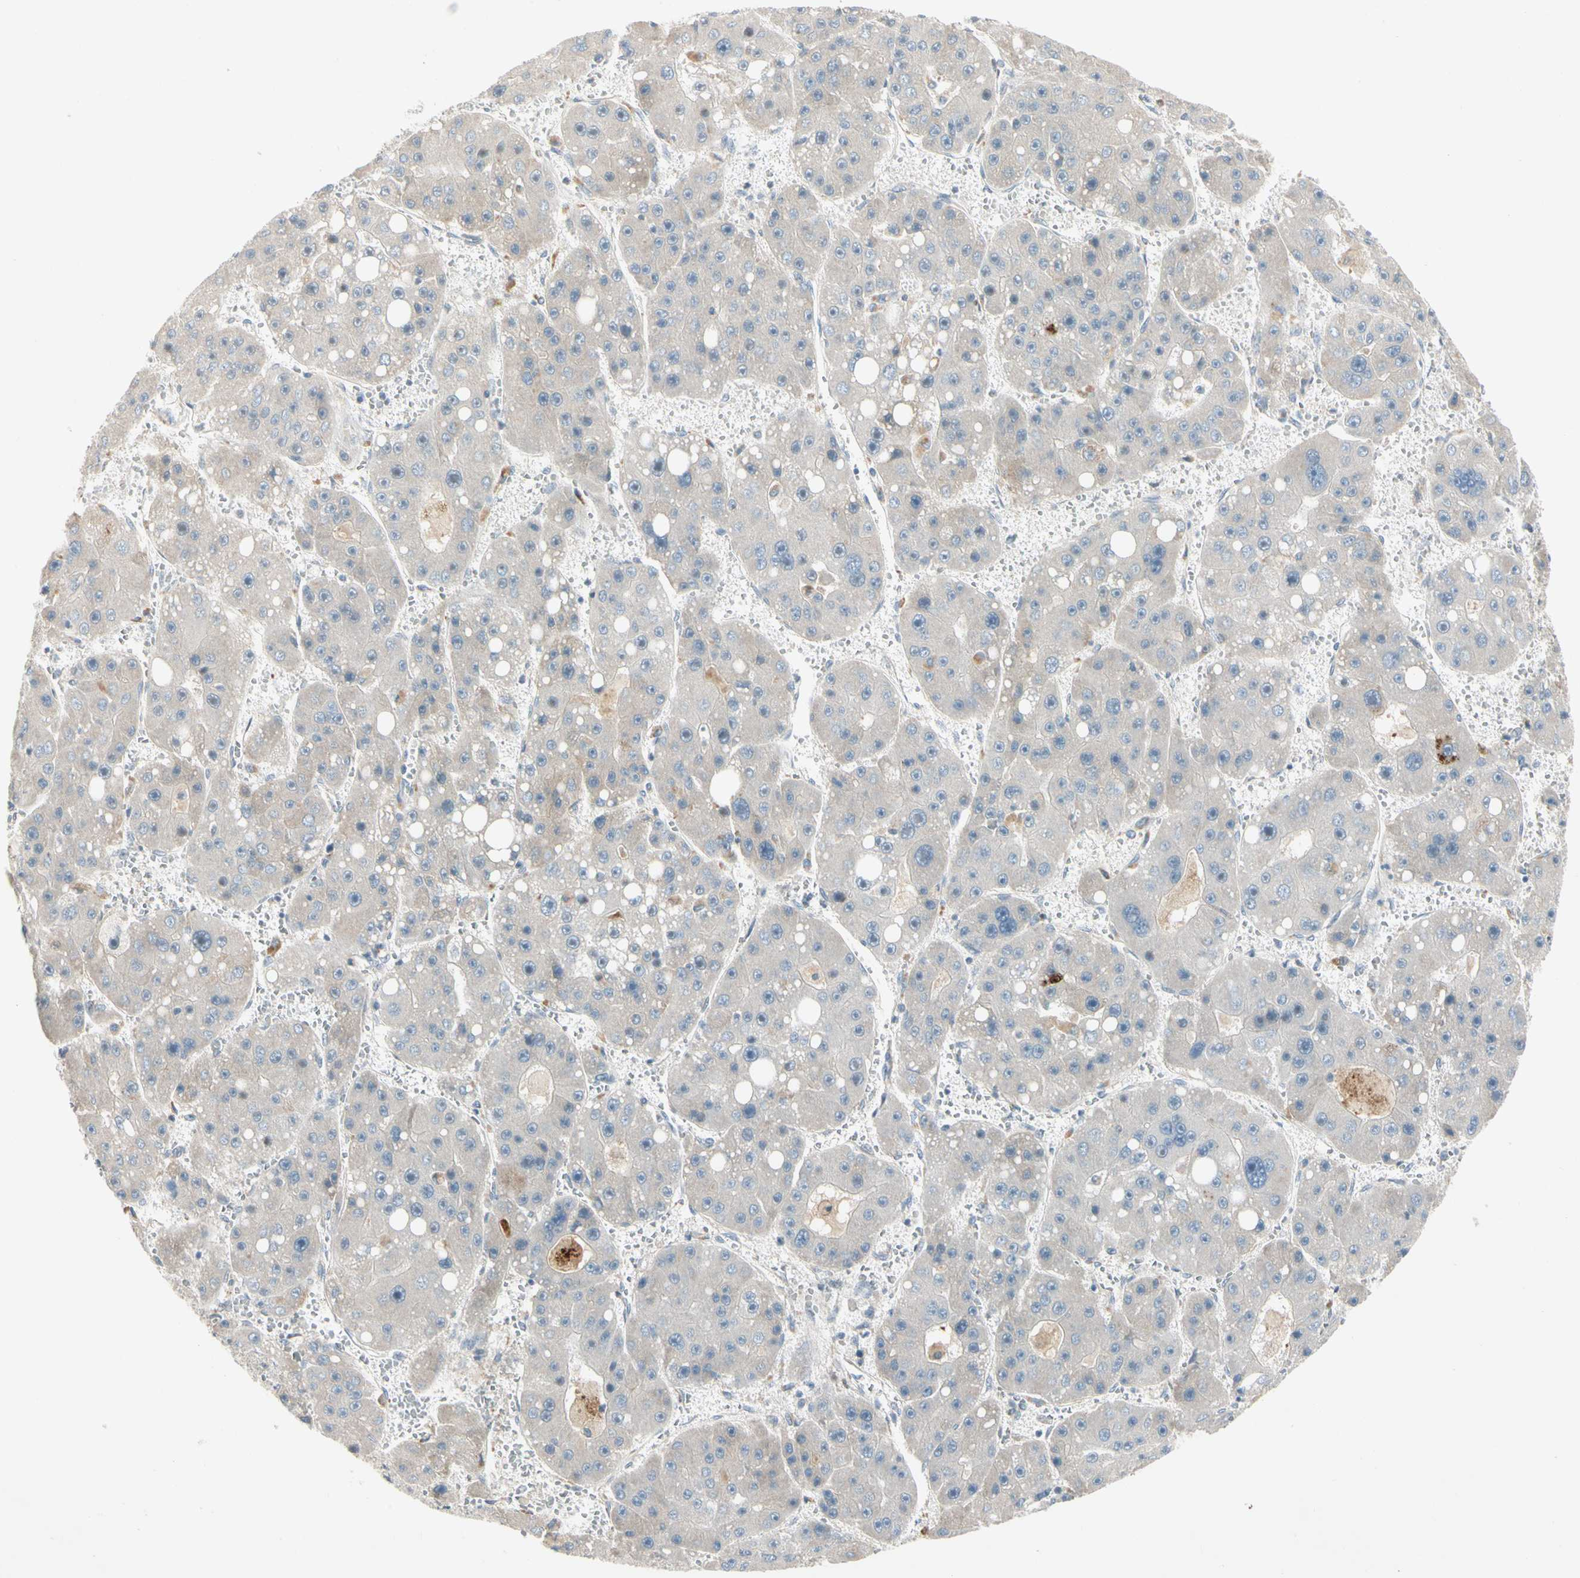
{"staining": {"intensity": "negative", "quantity": "none", "location": "none"}, "tissue": "liver cancer", "cell_type": "Tumor cells", "image_type": "cancer", "snomed": [{"axis": "morphology", "description": "Carcinoma, Hepatocellular, NOS"}, {"axis": "topography", "description": "Liver"}], "caption": "Liver hepatocellular carcinoma was stained to show a protein in brown. There is no significant positivity in tumor cells. The staining is performed using DAB brown chromogen with nuclei counter-stained in using hematoxylin.", "gene": "ICAM5", "patient": {"sex": "female", "age": 61}}